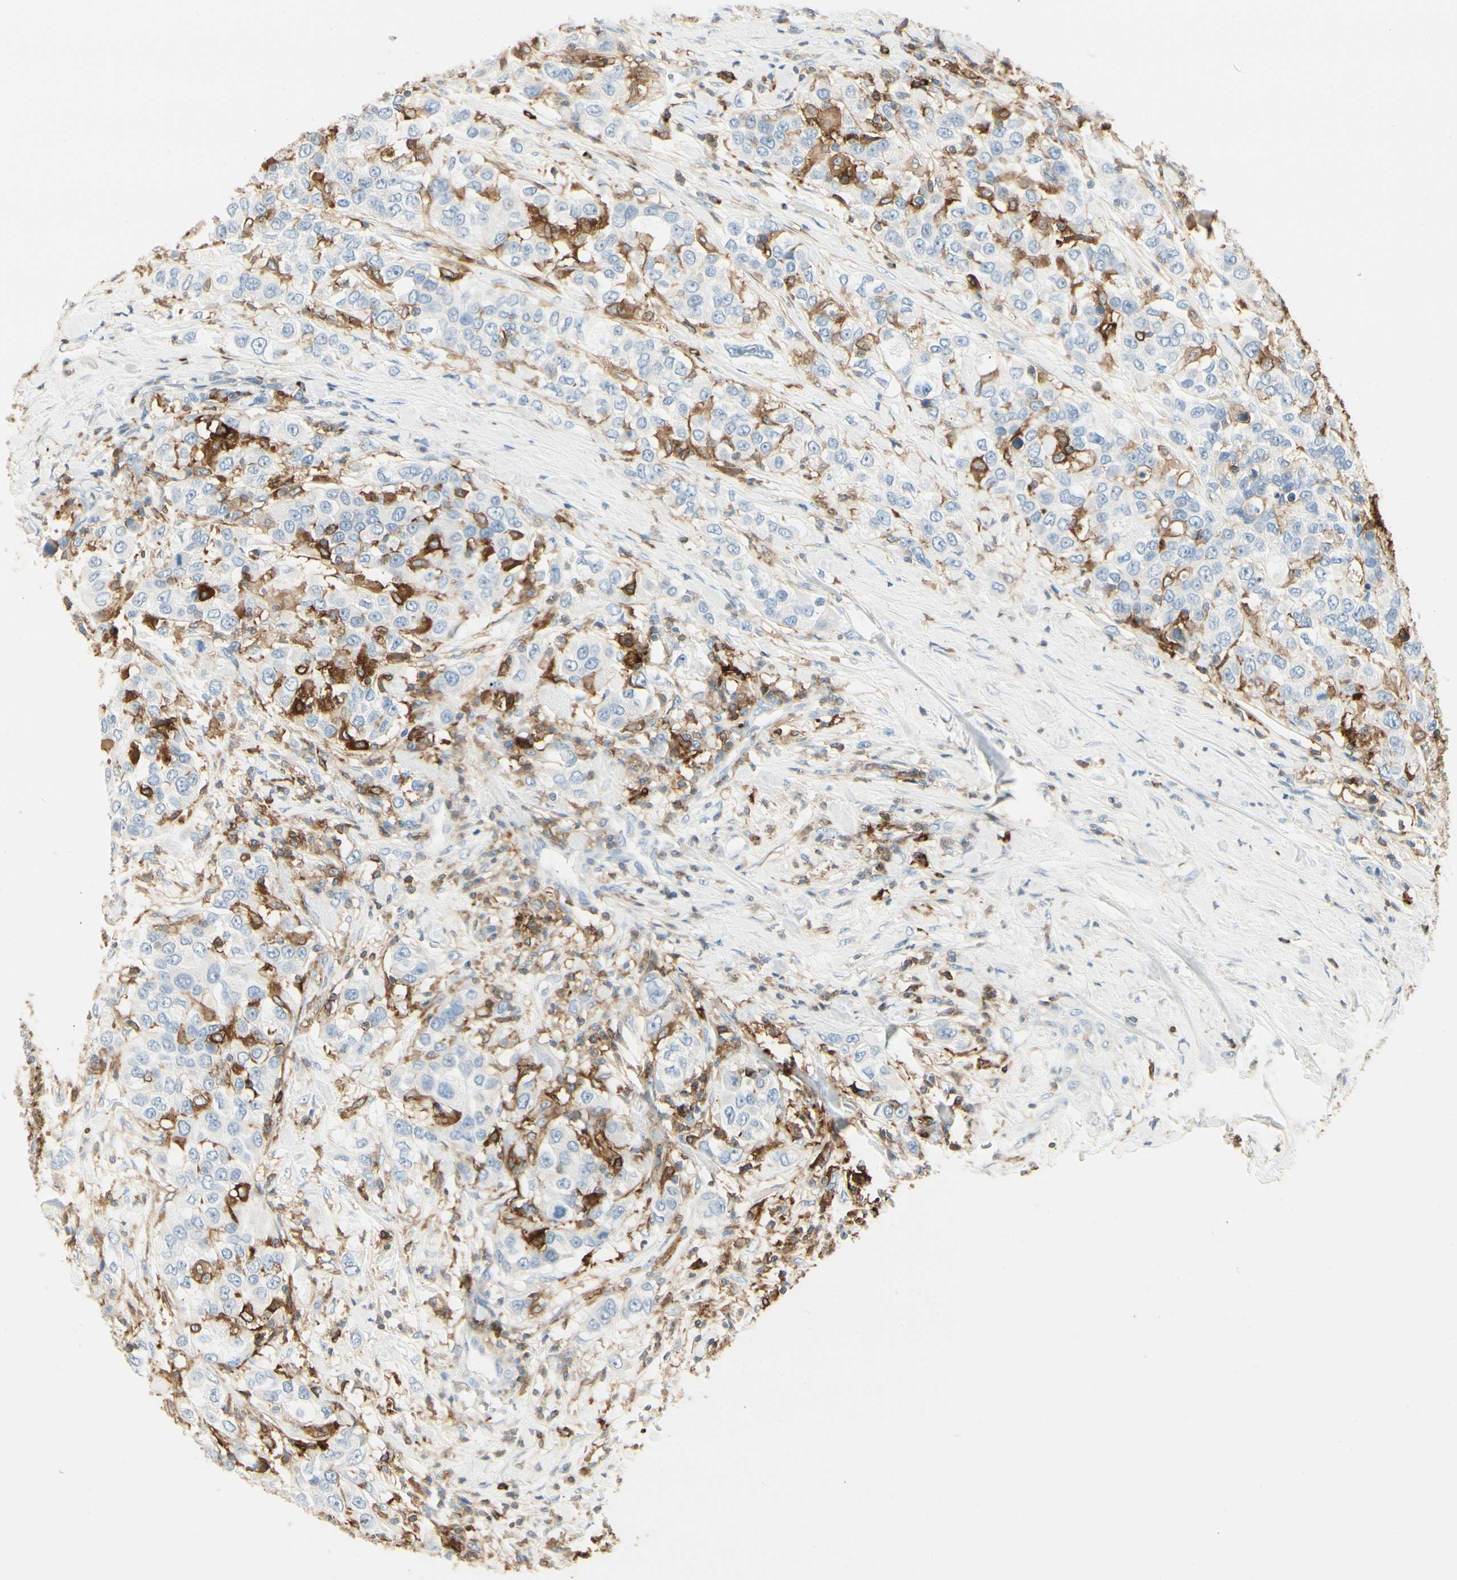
{"staining": {"intensity": "negative", "quantity": "none", "location": "none"}, "tissue": "urothelial cancer", "cell_type": "Tumor cells", "image_type": "cancer", "snomed": [{"axis": "morphology", "description": "Urothelial carcinoma, High grade"}, {"axis": "topography", "description": "Urinary bladder"}], "caption": "The immunohistochemistry (IHC) micrograph has no significant expression in tumor cells of urothelial carcinoma (high-grade) tissue.", "gene": "ITGB2", "patient": {"sex": "female", "age": 80}}